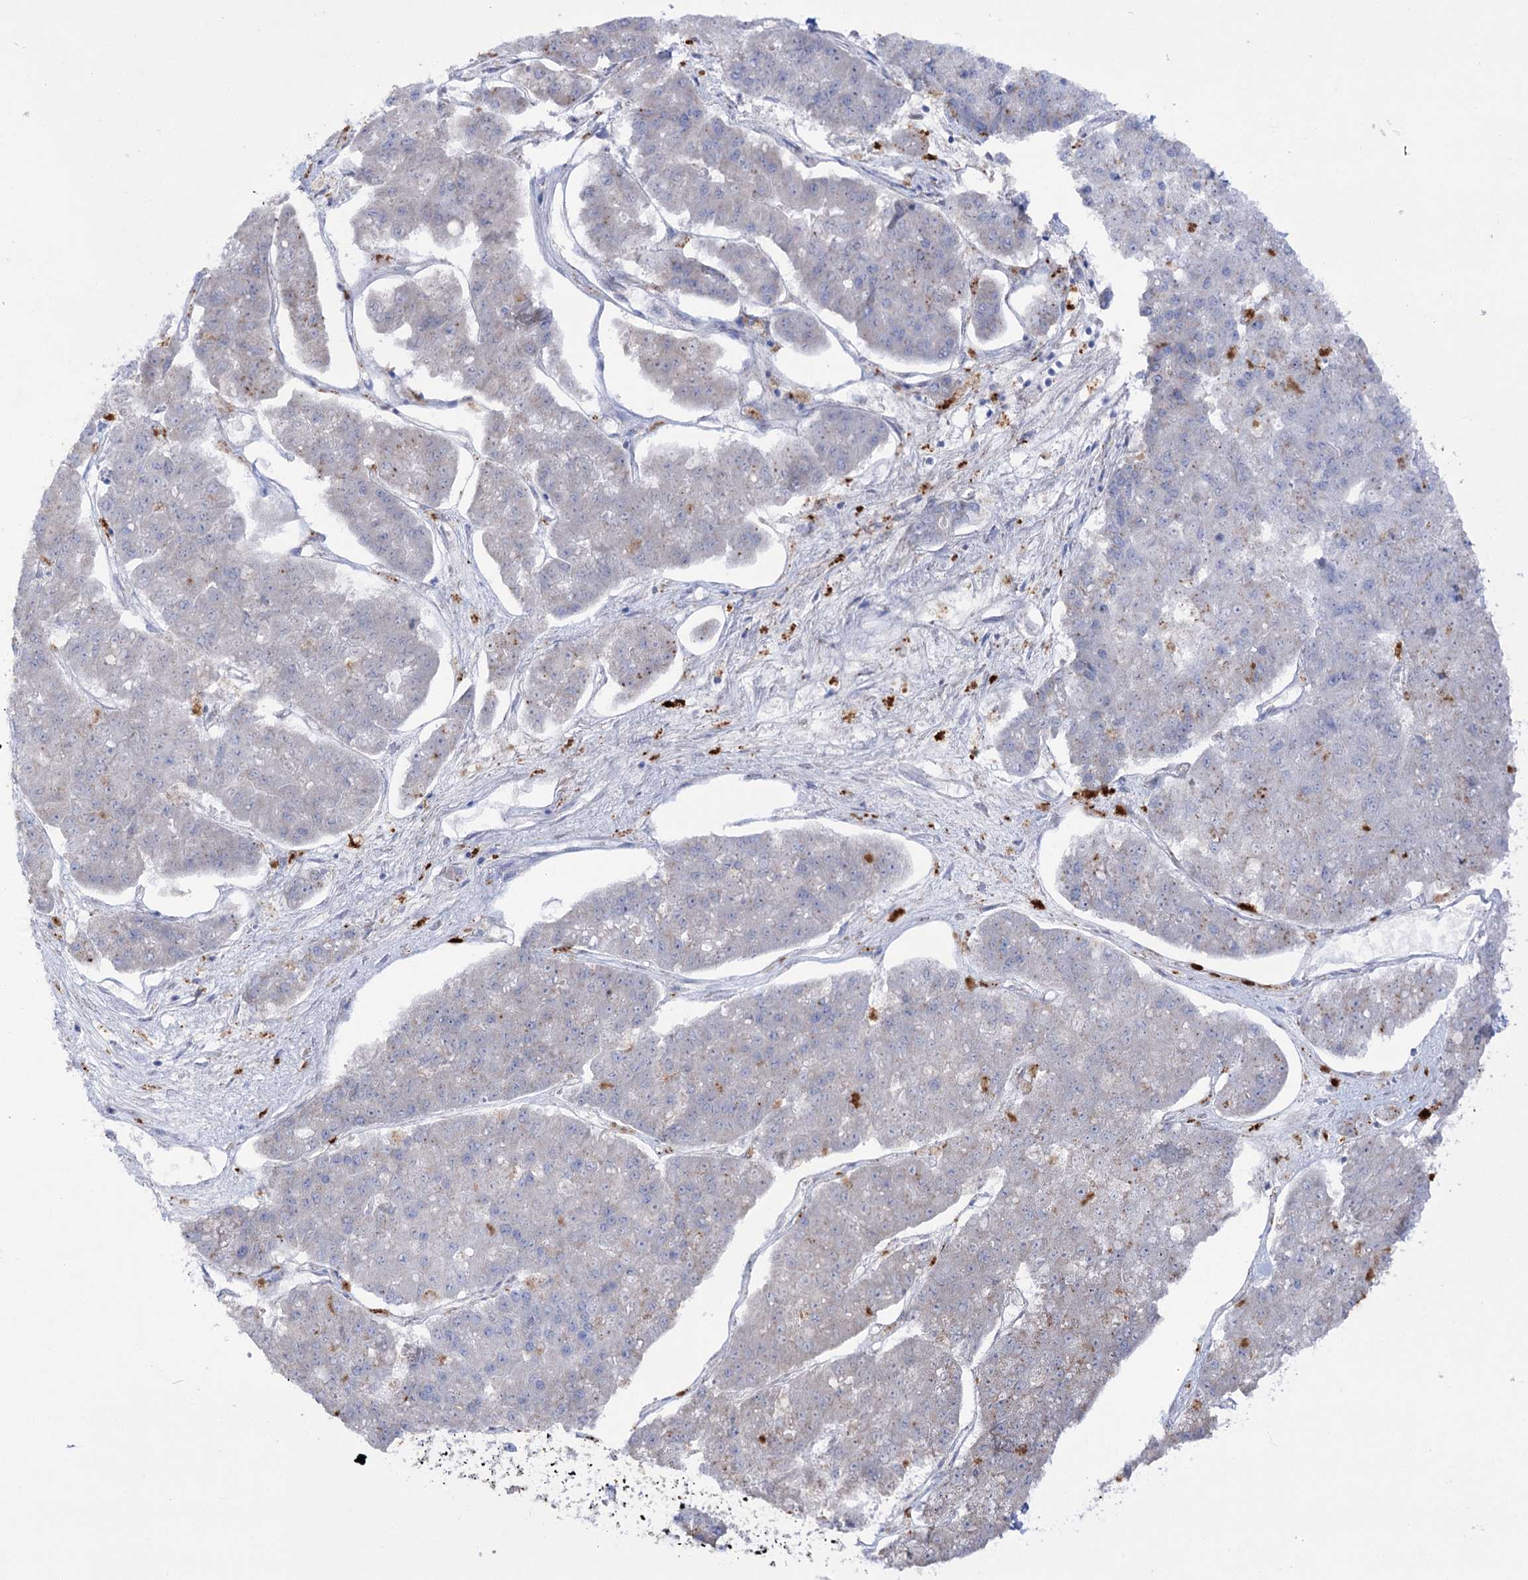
{"staining": {"intensity": "negative", "quantity": "none", "location": "none"}, "tissue": "pancreatic cancer", "cell_type": "Tumor cells", "image_type": "cancer", "snomed": [{"axis": "morphology", "description": "Adenocarcinoma, NOS"}, {"axis": "topography", "description": "Pancreas"}], "caption": "Pancreatic cancer stained for a protein using IHC demonstrates no expression tumor cells.", "gene": "NAGLU", "patient": {"sex": "male", "age": 50}}